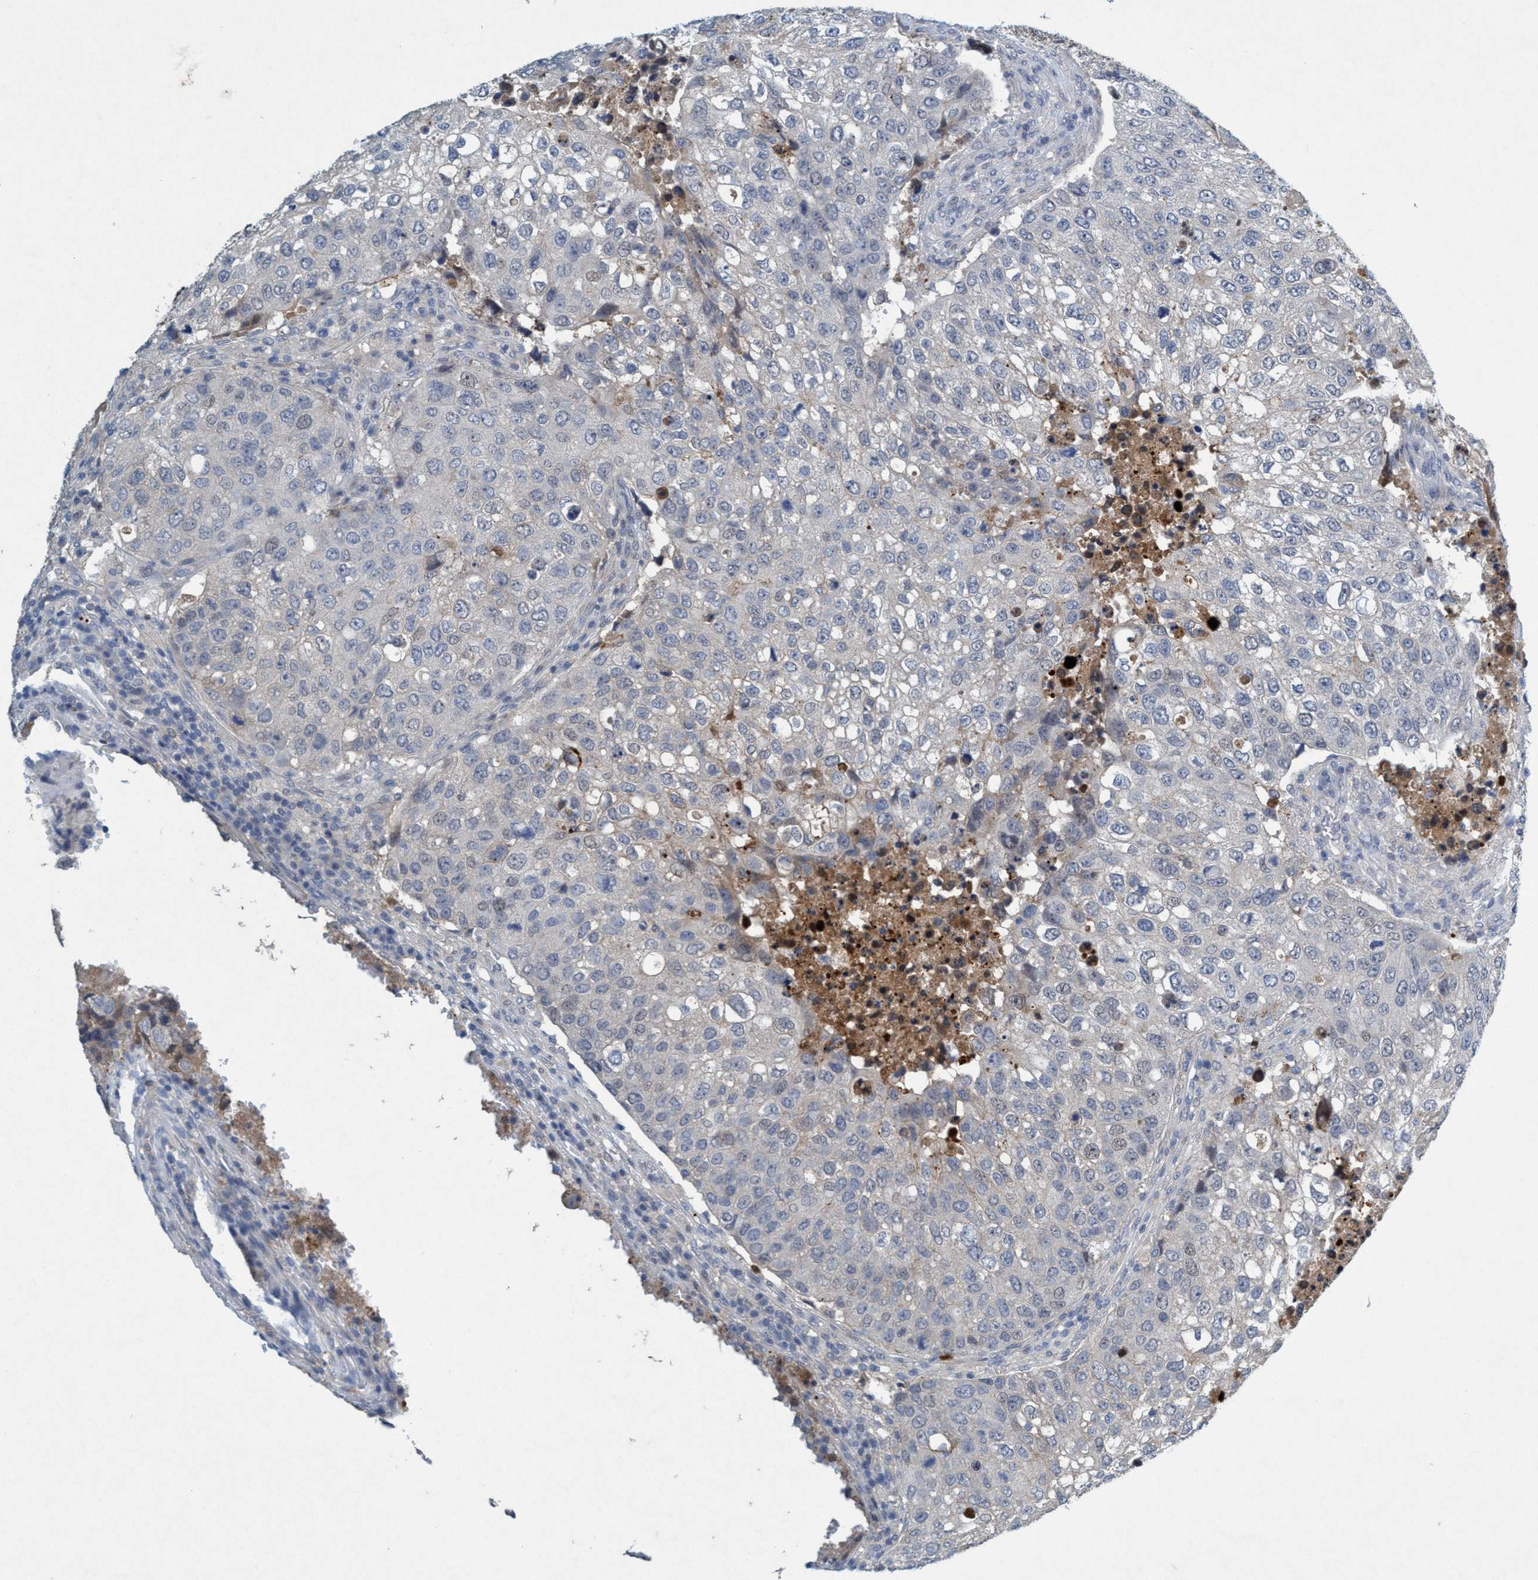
{"staining": {"intensity": "negative", "quantity": "none", "location": "none"}, "tissue": "urothelial cancer", "cell_type": "Tumor cells", "image_type": "cancer", "snomed": [{"axis": "morphology", "description": "Urothelial carcinoma, High grade"}, {"axis": "topography", "description": "Lymph node"}, {"axis": "topography", "description": "Urinary bladder"}], "caption": "Tumor cells show no significant expression in urothelial cancer.", "gene": "RNF208", "patient": {"sex": "male", "age": 51}}